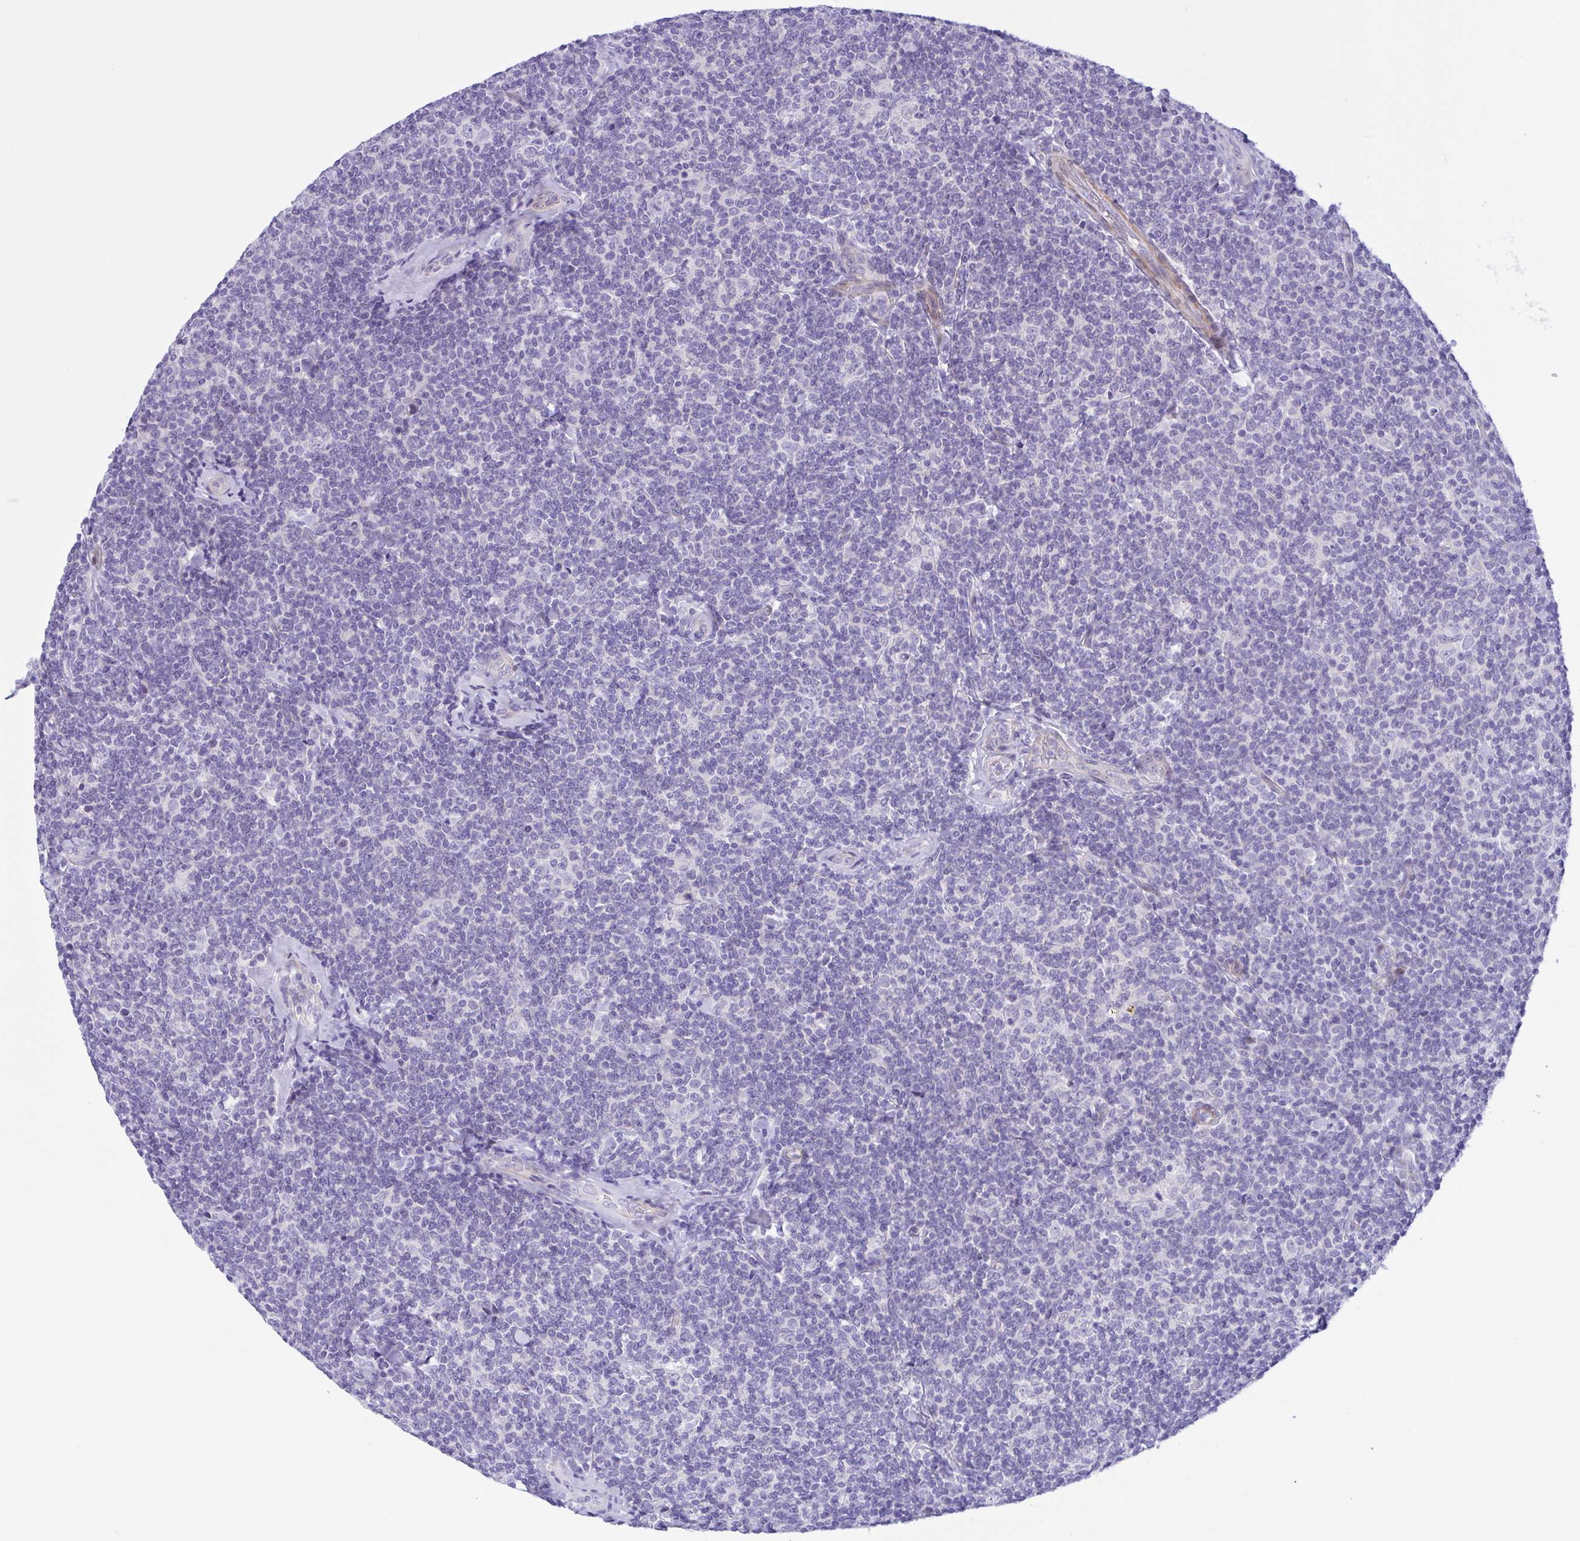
{"staining": {"intensity": "negative", "quantity": "none", "location": "none"}, "tissue": "lymphoma", "cell_type": "Tumor cells", "image_type": "cancer", "snomed": [{"axis": "morphology", "description": "Malignant lymphoma, non-Hodgkin's type, Low grade"}, {"axis": "topography", "description": "Lymph node"}], "caption": "Immunohistochemistry (IHC) micrograph of neoplastic tissue: low-grade malignant lymphoma, non-Hodgkin's type stained with DAB (3,3'-diaminobenzidine) exhibits no significant protein expression in tumor cells.", "gene": "AHCYL2", "patient": {"sex": "female", "age": 56}}